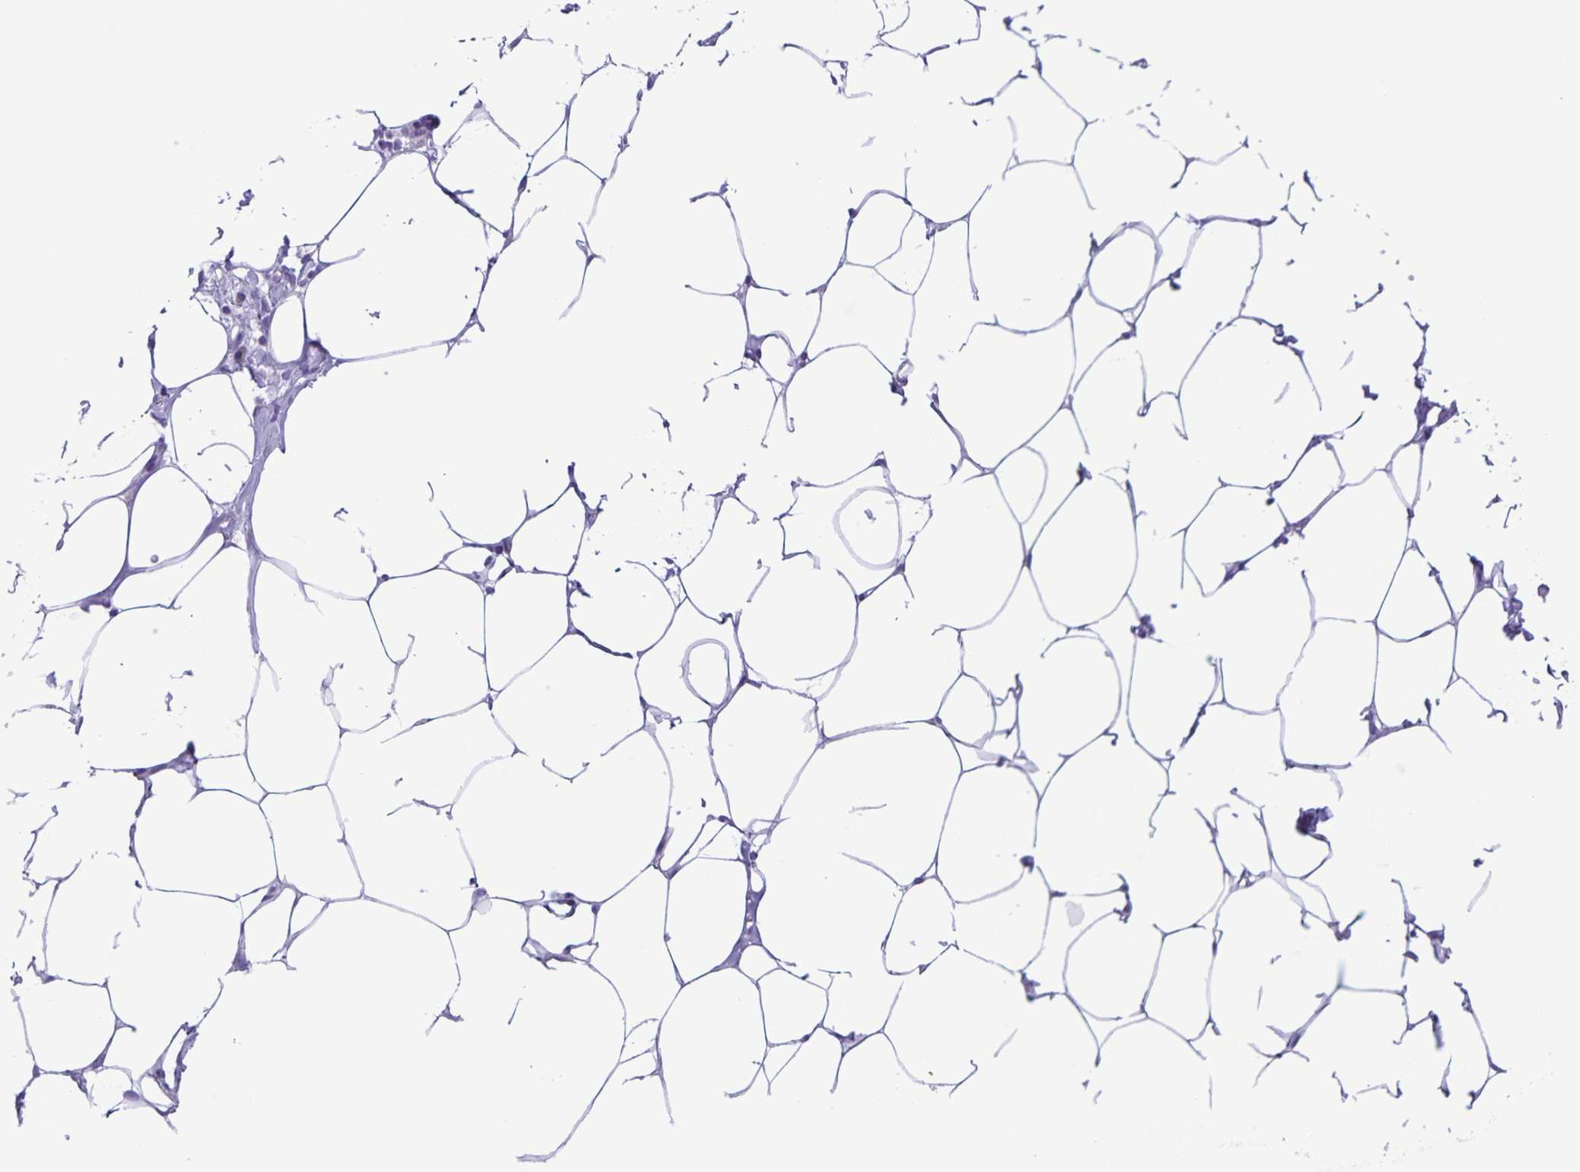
{"staining": {"intensity": "negative", "quantity": "none", "location": "none"}, "tissue": "breast", "cell_type": "Adipocytes", "image_type": "normal", "snomed": [{"axis": "morphology", "description": "Normal tissue, NOS"}, {"axis": "topography", "description": "Breast"}], "caption": "Immunohistochemical staining of normal breast shows no significant positivity in adipocytes. The staining was performed using DAB to visualize the protein expression in brown, while the nuclei were stained in blue with hematoxylin (Magnification: 20x).", "gene": "CAPSL", "patient": {"sex": "female", "age": 27}}